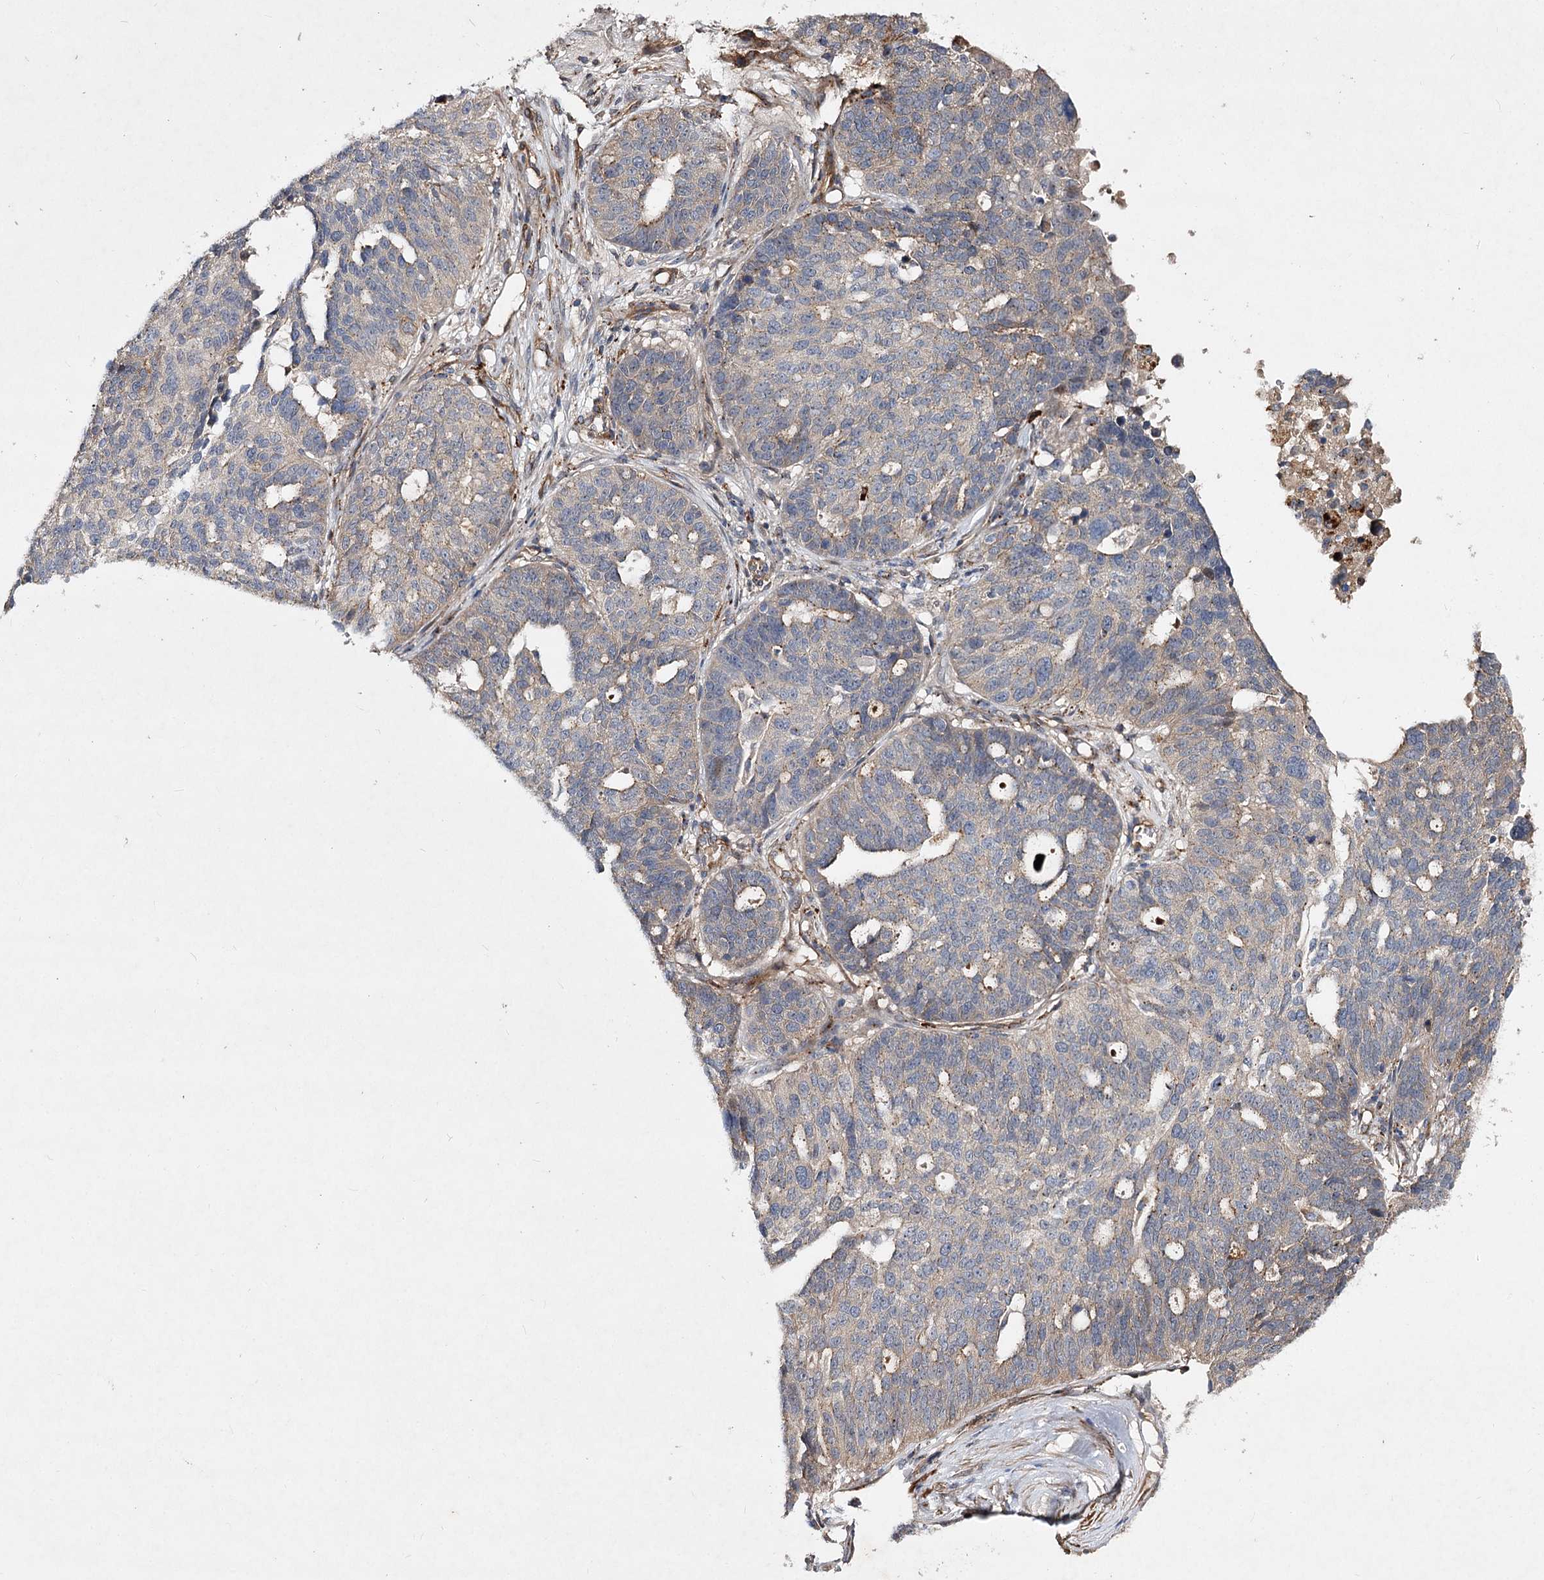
{"staining": {"intensity": "weak", "quantity": "<25%", "location": "cytoplasmic/membranous"}, "tissue": "ovarian cancer", "cell_type": "Tumor cells", "image_type": "cancer", "snomed": [{"axis": "morphology", "description": "Cystadenocarcinoma, serous, NOS"}, {"axis": "topography", "description": "Ovary"}], "caption": "Tumor cells are negative for brown protein staining in ovarian serous cystadenocarcinoma. (DAB (3,3'-diaminobenzidine) immunohistochemistry visualized using brightfield microscopy, high magnification).", "gene": "MINDY3", "patient": {"sex": "female", "age": 59}}